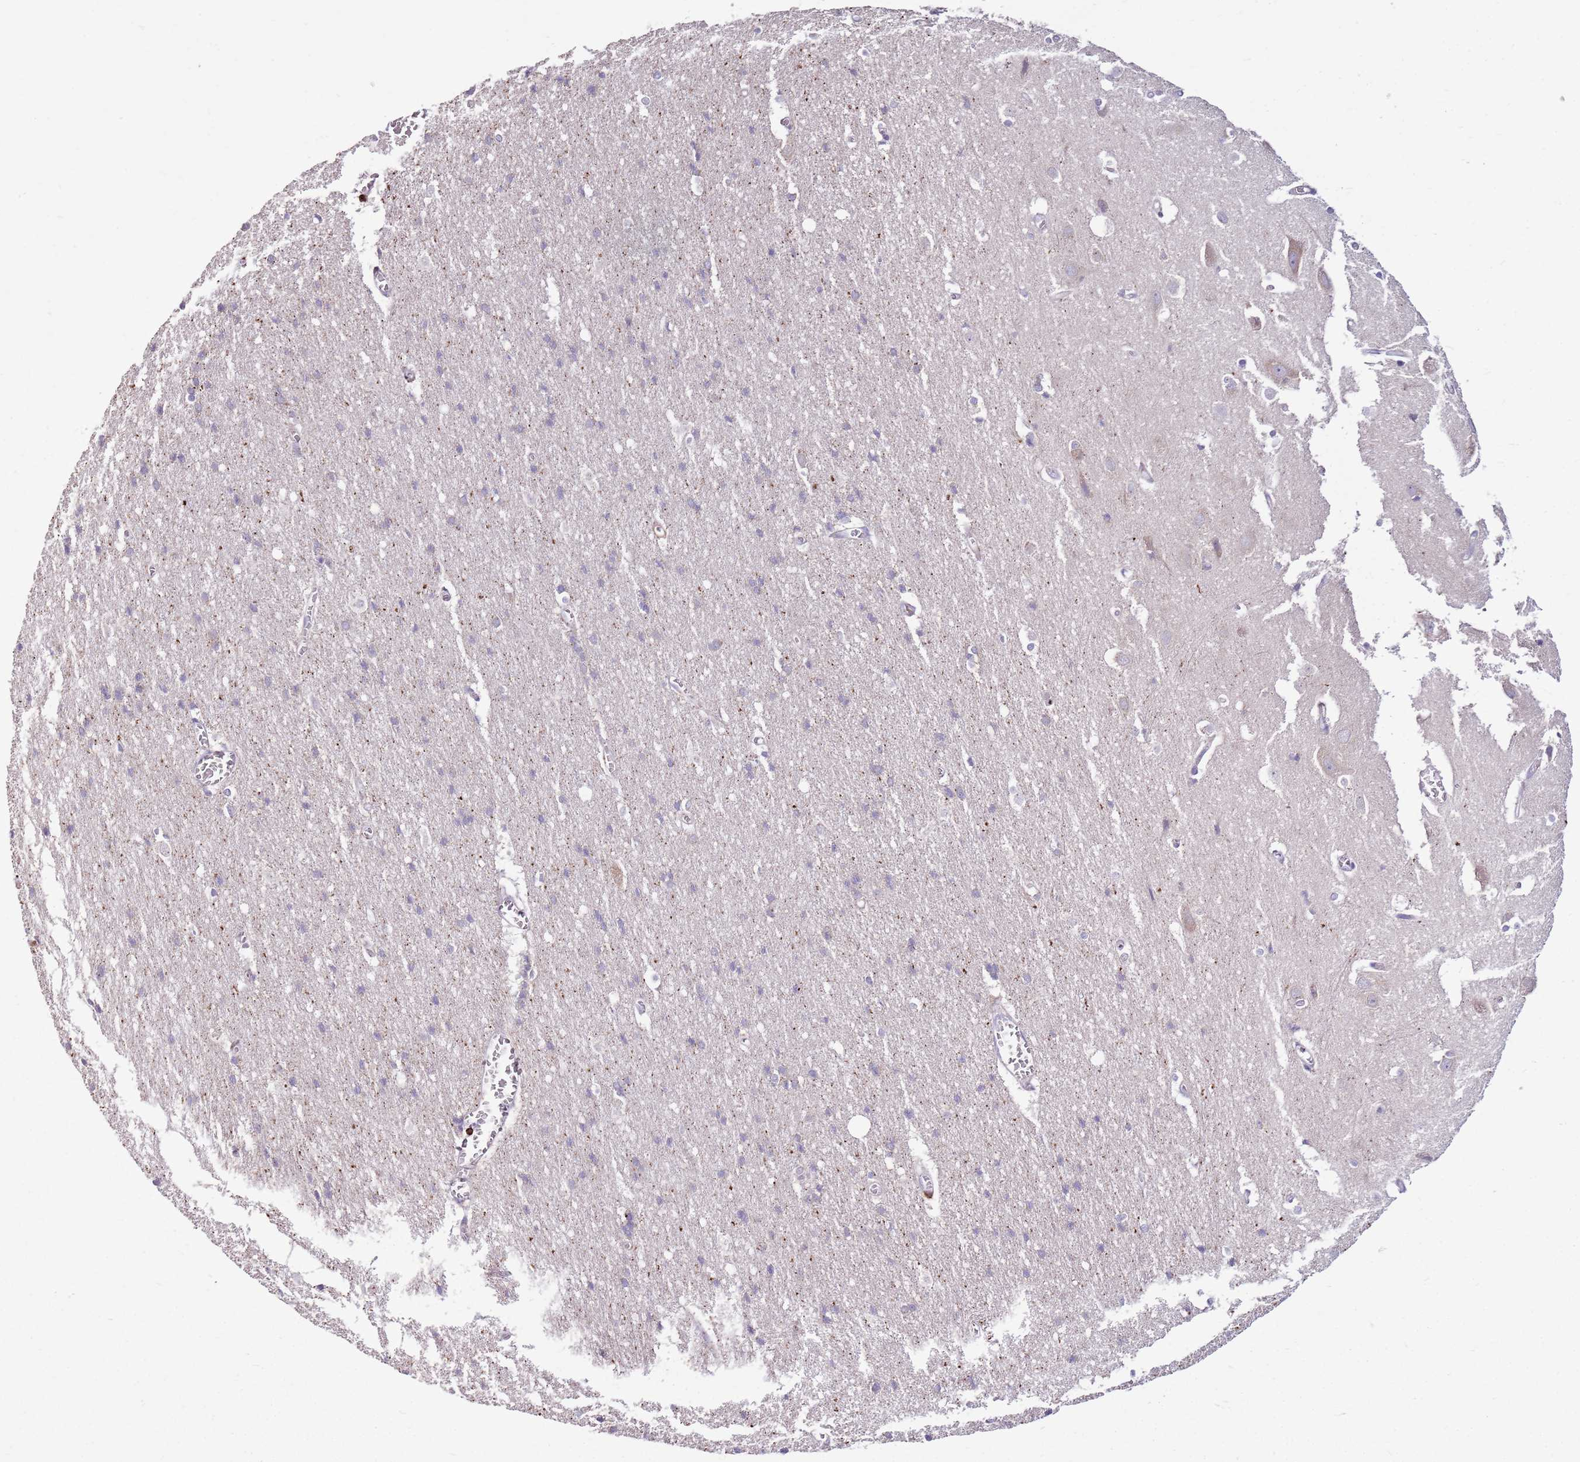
{"staining": {"intensity": "moderate", "quantity": "<25%", "location": "cytoplasmic/membranous"}, "tissue": "cerebral cortex", "cell_type": "Endothelial cells", "image_type": "normal", "snomed": [{"axis": "morphology", "description": "Normal tissue, NOS"}, {"axis": "topography", "description": "Cerebral cortex"}], "caption": "This photomicrograph demonstrates unremarkable cerebral cortex stained with IHC to label a protein in brown. The cytoplasmic/membranous of endothelial cells show moderate positivity for the protein. Nuclei are counter-stained blue.", "gene": "ZSWIM1", "patient": {"sex": "male", "age": 54}}